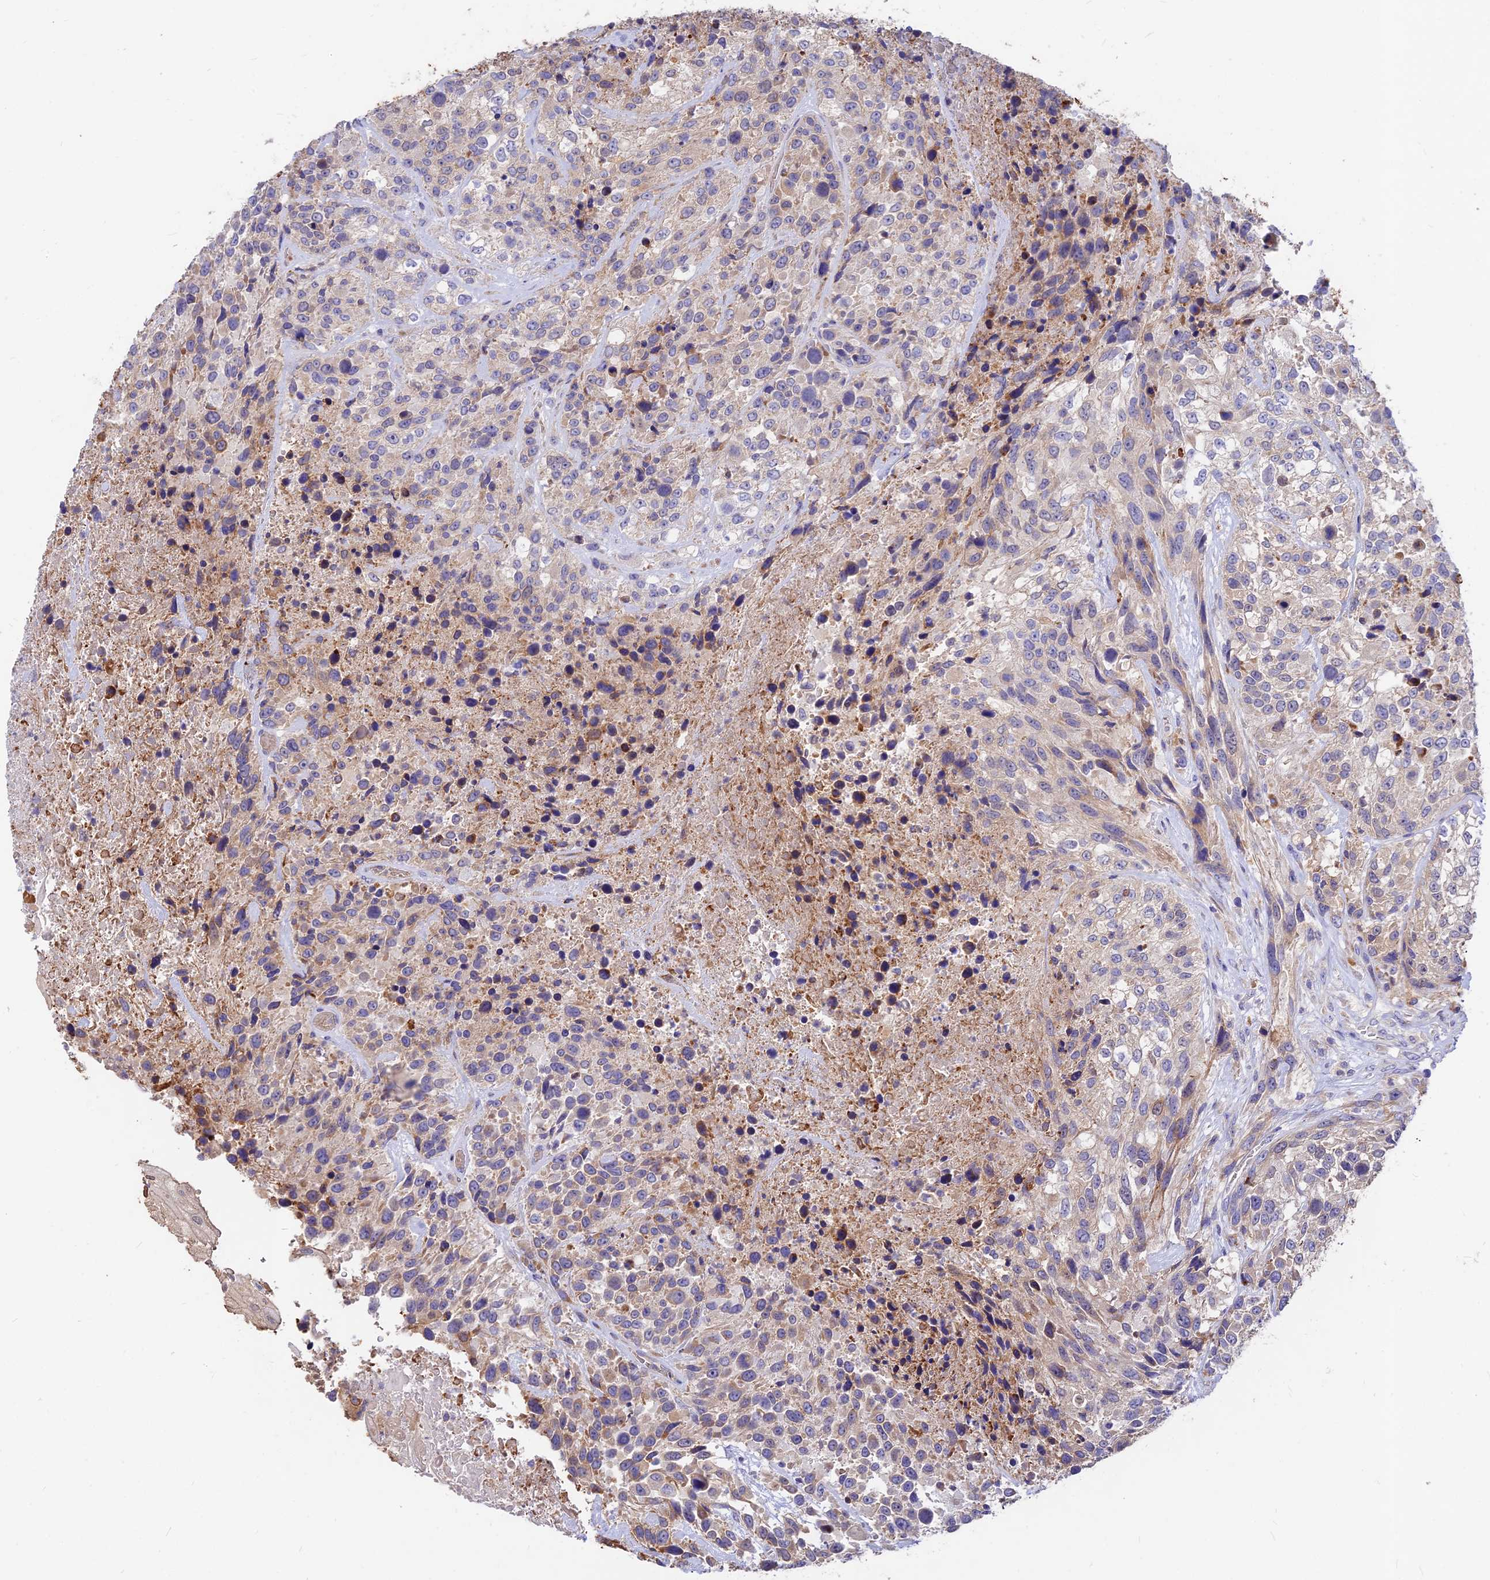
{"staining": {"intensity": "moderate", "quantity": "<25%", "location": "cytoplasmic/membranous"}, "tissue": "urothelial cancer", "cell_type": "Tumor cells", "image_type": "cancer", "snomed": [{"axis": "morphology", "description": "Urothelial carcinoma, High grade"}, {"axis": "topography", "description": "Urinary bladder"}], "caption": "Tumor cells show low levels of moderate cytoplasmic/membranous positivity in approximately <25% of cells in urothelial carcinoma (high-grade).", "gene": "DENND2D", "patient": {"sex": "female", "age": 70}}